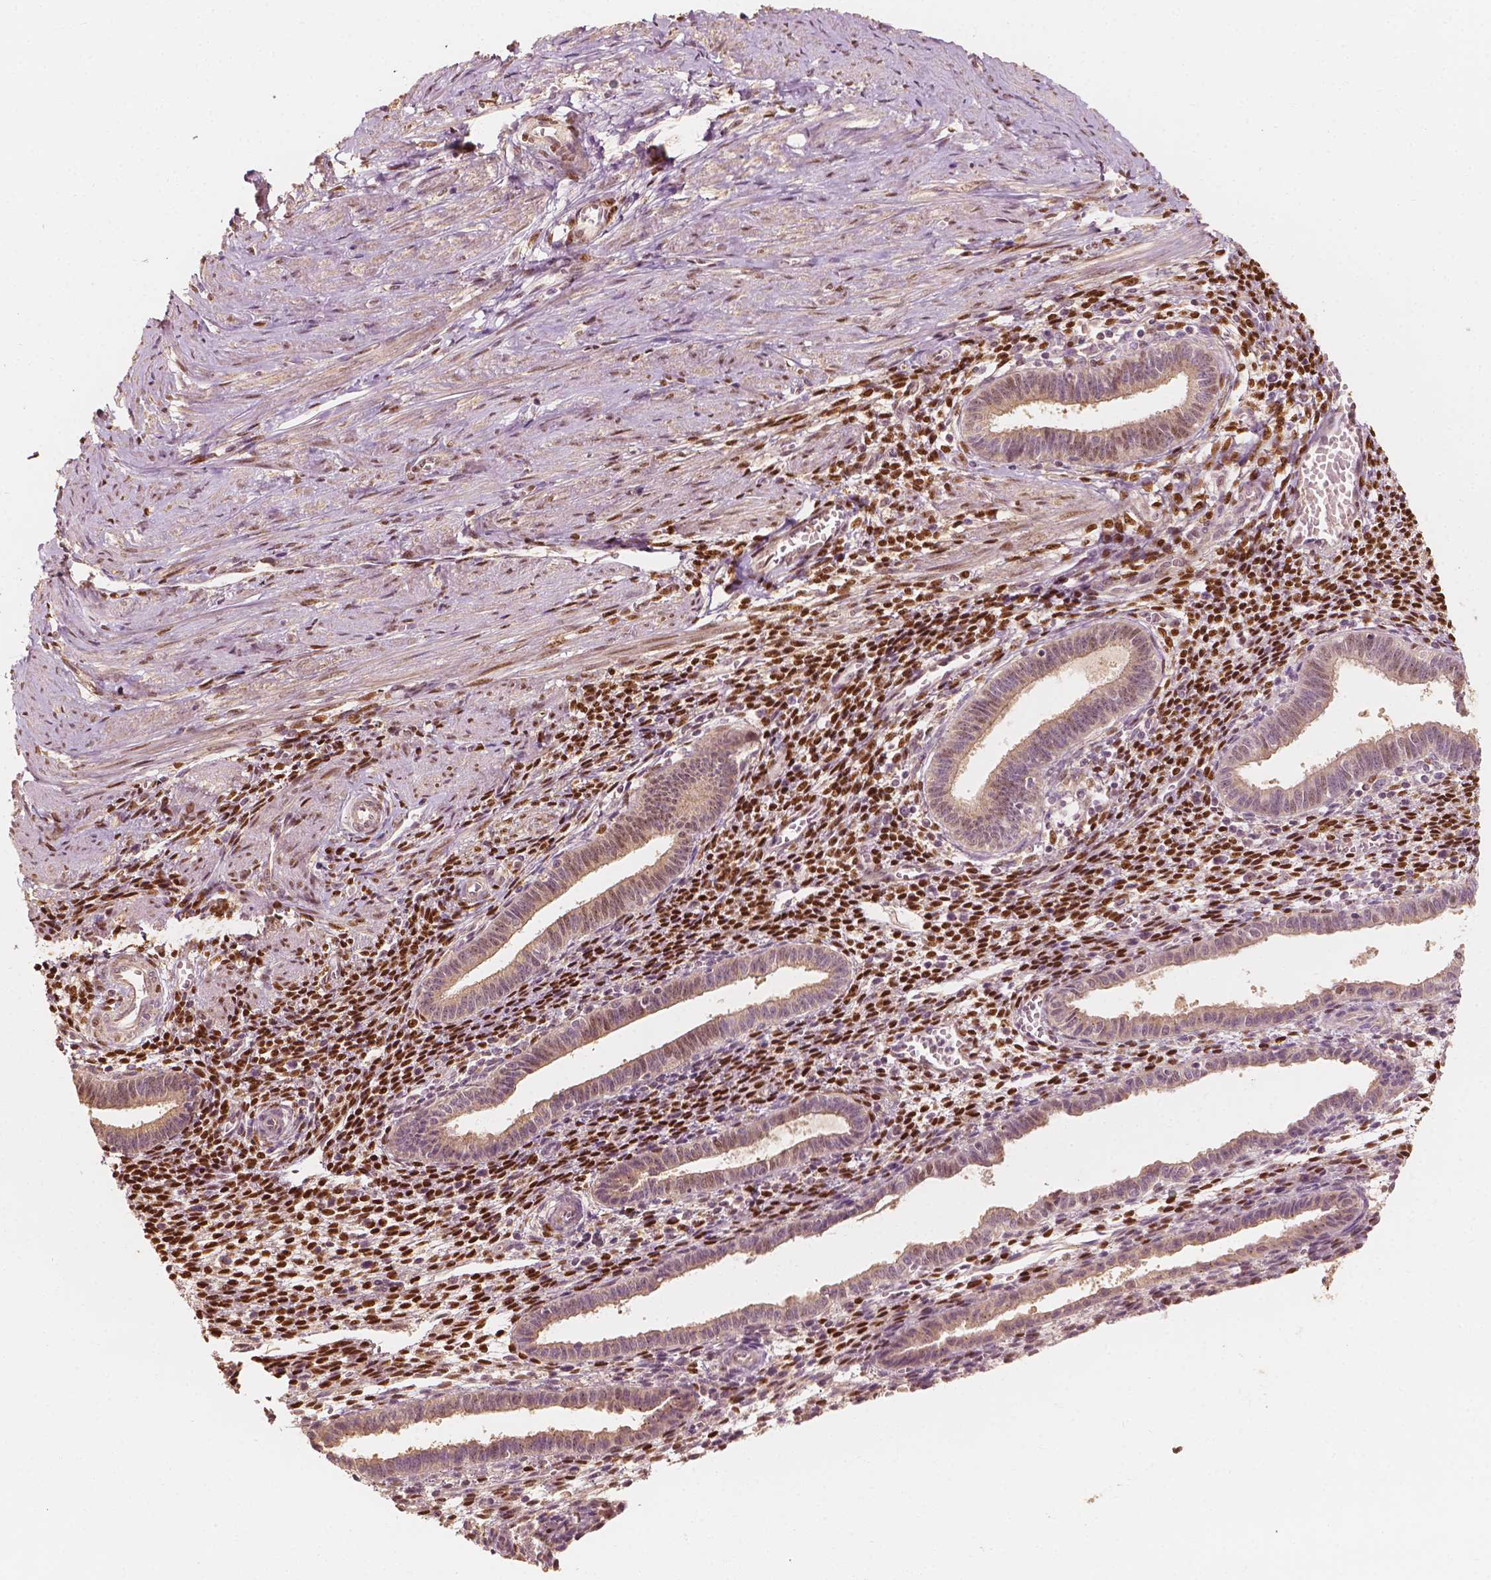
{"staining": {"intensity": "moderate", "quantity": ">75%", "location": "nuclear"}, "tissue": "endometrium", "cell_type": "Cells in endometrial stroma", "image_type": "normal", "snomed": [{"axis": "morphology", "description": "Normal tissue, NOS"}, {"axis": "topography", "description": "Endometrium"}], "caption": "This histopathology image exhibits normal endometrium stained with immunohistochemistry to label a protein in brown. The nuclear of cells in endometrial stroma show moderate positivity for the protein. Nuclei are counter-stained blue.", "gene": "TBC1D17", "patient": {"sex": "female", "age": 37}}